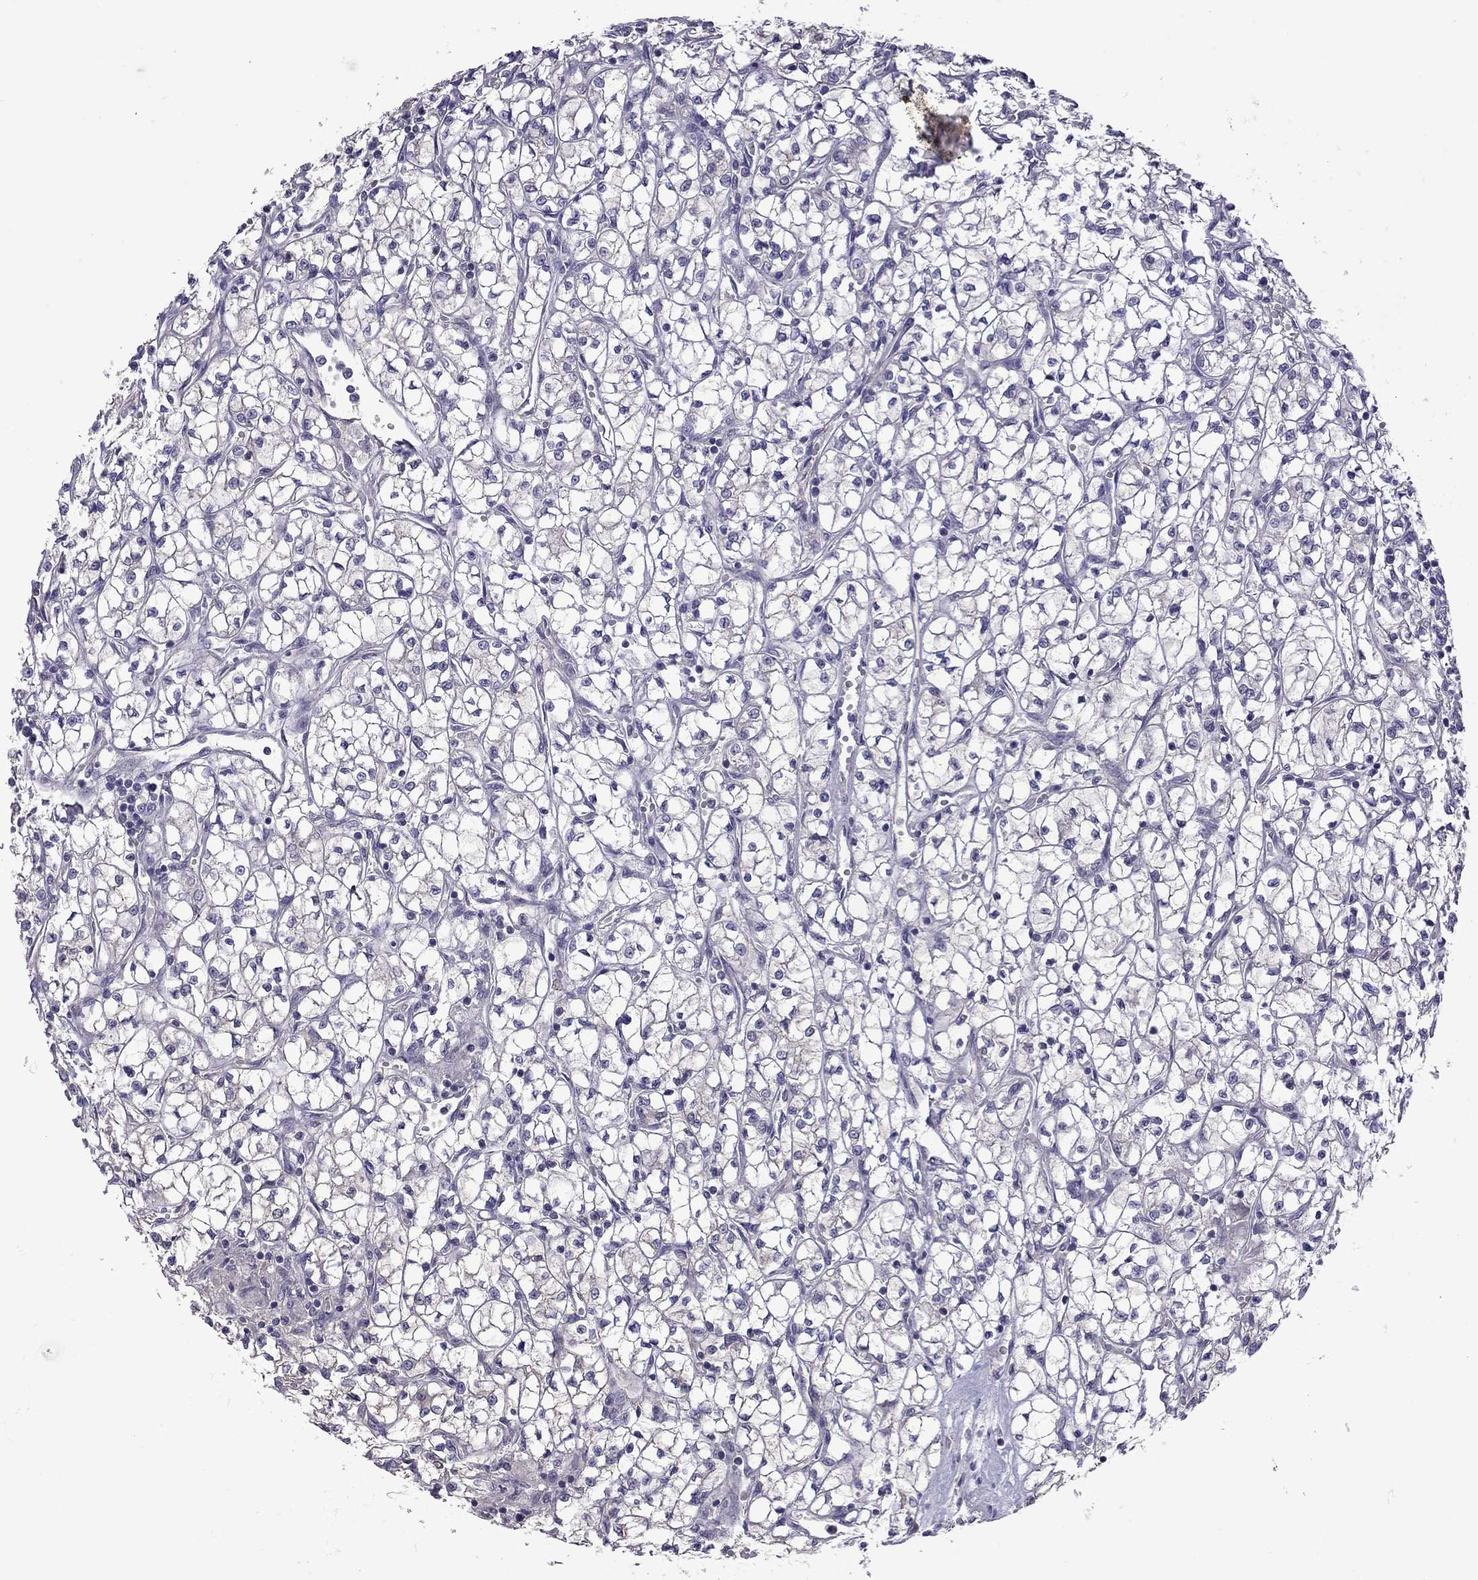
{"staining": {"intensity": "negative", "quantity": "none", "location": "none"}, "tissue": "renal cancer", "cell_type": "Tumor cells", "image_type": "cancer", "snomed": [{"axis": "morphology", "description": "Adenocarcinoma, NOS"}, {"axis": "topography", "description": "Kidney"}], "caption": "Immunohistochemistry photomicrograph of neoplastic tissue: human adenocarcinoma (renal) stained with DAB exhibits no significant protein staining in tumor cells.", "gene": "FEZ1", "patient": {"sex": "female", "age": 64}}